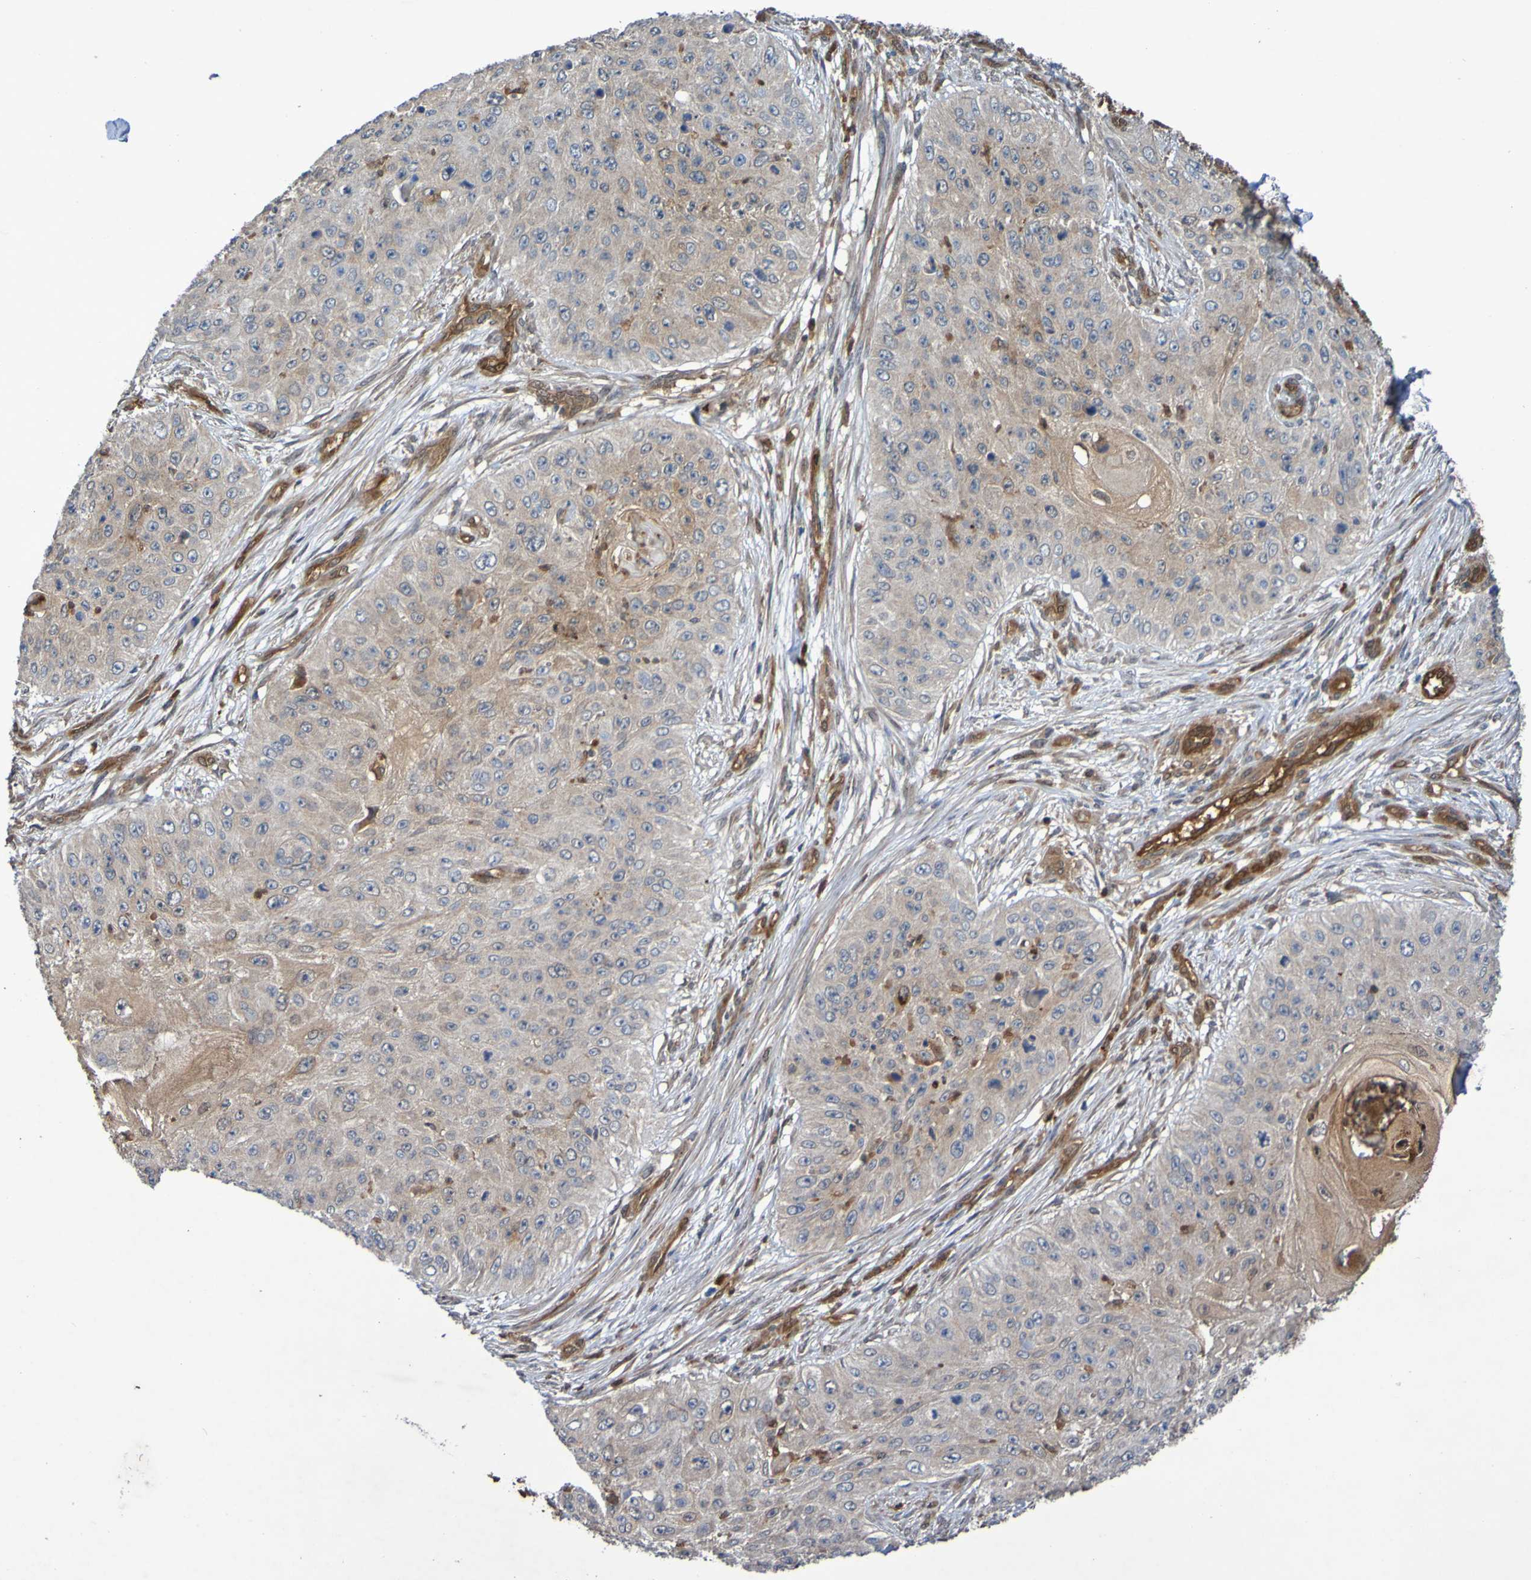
{"staining": {"intensity": "weak", "quantity": ">75%", "location": "cytoplasmic/membranous"}, "tissue": "skin cancer", "cell_type": "Tumor cells", "image_type": "cancer", "snomed": [{"axis": "morphology", "description": "Squamous cell carcinoma, NOS"}, {"axis": "topography", "description": "Skin"}], "caption": "Protein staining displays weak cytoplasmic/membranous positivity in approximately >75% of tumor cells in skin cancer.", "gene": "SERPINB6", "patient": {"sex": "female", "age": 80}}